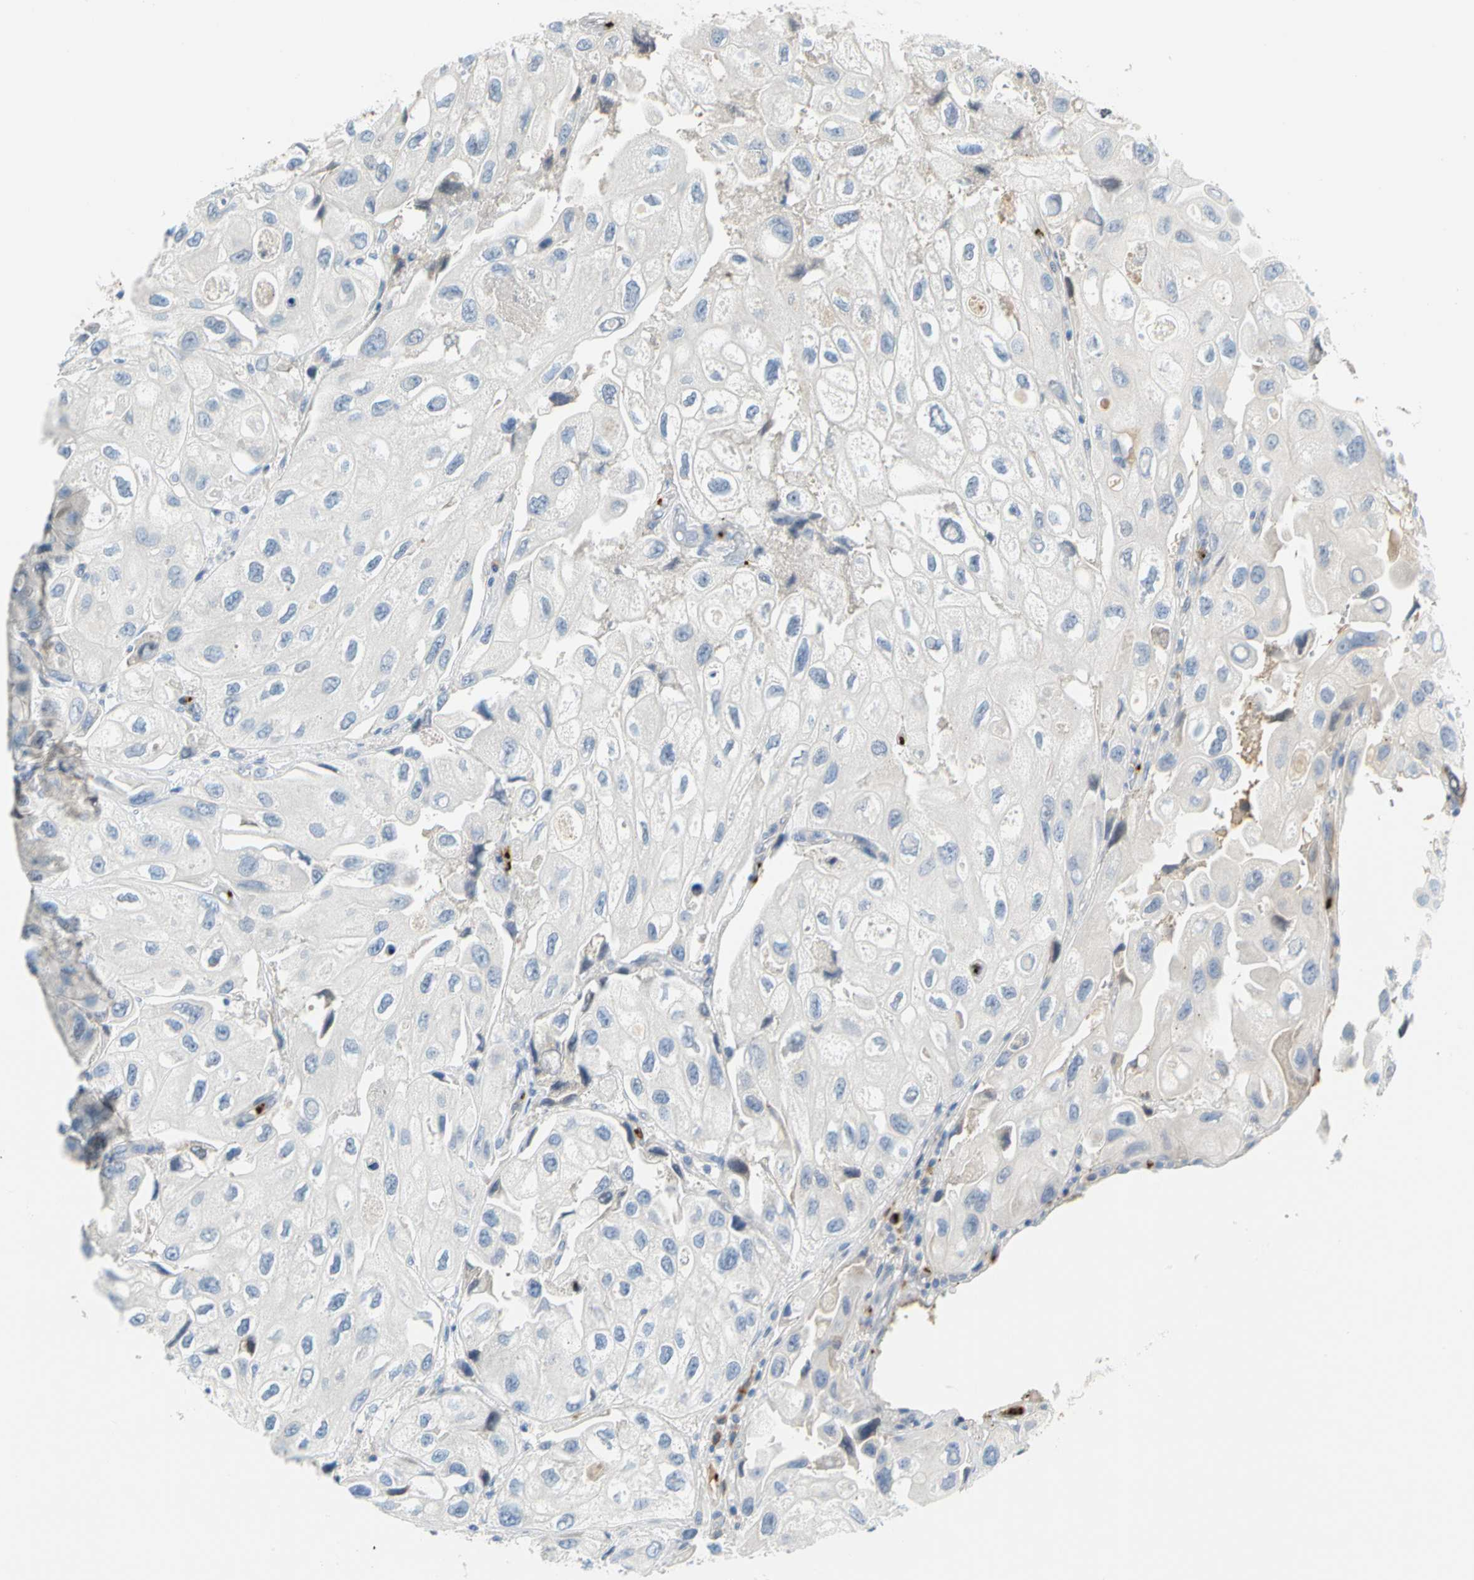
{"staining": {"intensity": "negative", "quantity": "none", "location": "none"}, "tissue": "urothelial cancer", "cell_type": "Tumor cells", "image_type": "cancer", "snomed": [{"axis": "morphology", "description": "Urothelial carcinoma, High grade"}, {"axis": "topography", "description": "Urinary bladder"}], "caption": "Immunohistochemistry photomicrograph of urothelial cancer stained for a protein (brown), which shows no expression in tumor cells.", "gene": "PPBP", "patient": {"sex": "female", "age": 64}}